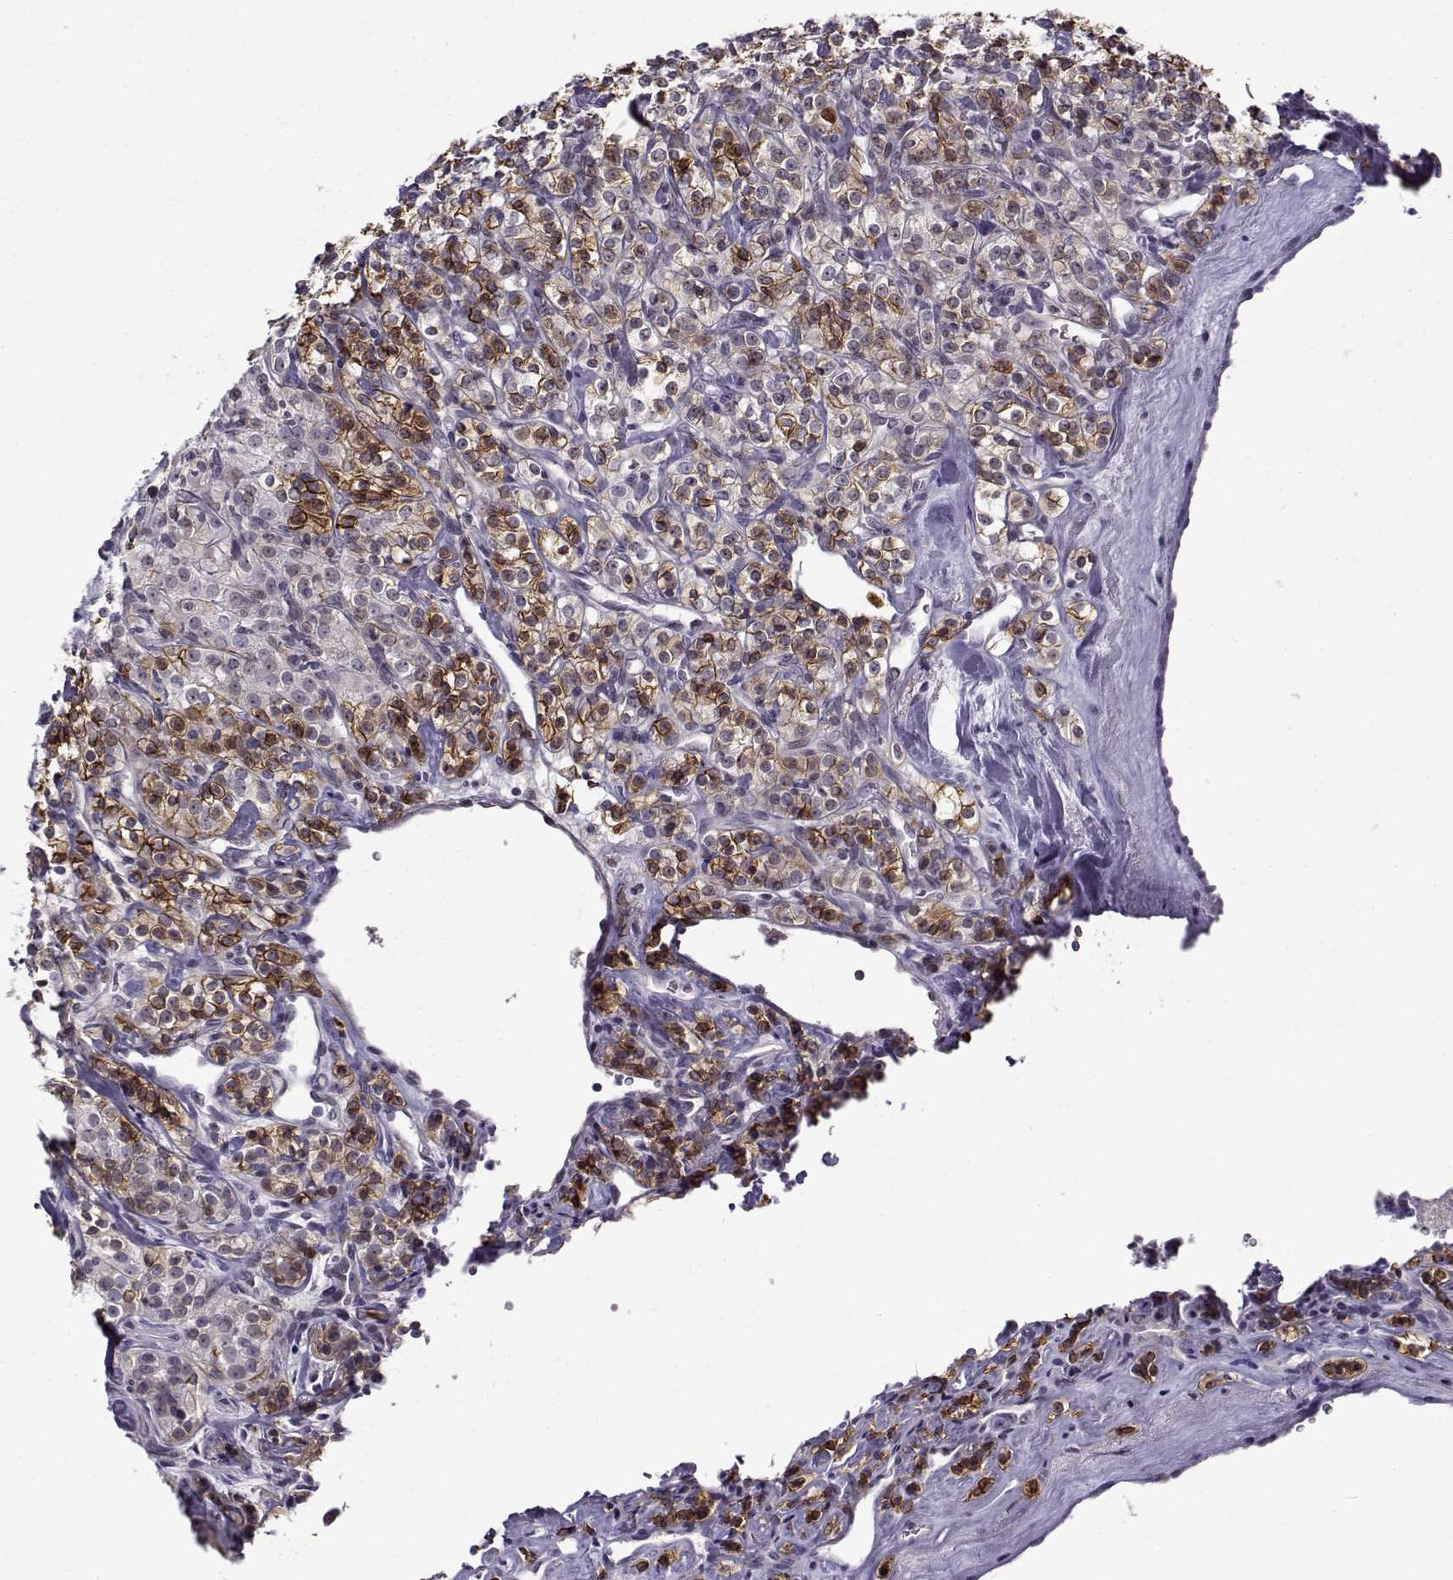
{"staining": {"intensity": "moderate", "quantity": "25%-75%", "location": "cytoplasmic/membranous"}, "tissue": "renal cancer", "cell_type": "Tumor cells", "image_type": "cancer", "snomed": [{"axis": "morphology", "description": "Adenocarcinoma, NOS"}, {"axis": "topography", "description": "Kidney"}], "caption": "The histopathology image reveals staining of renal cancer, revealing moderate cytoplasmic/membranous protein positivity (brown color) within tumor cells.", "gene": "BACH1", "patient": {"sex": "male", "age": 77}}